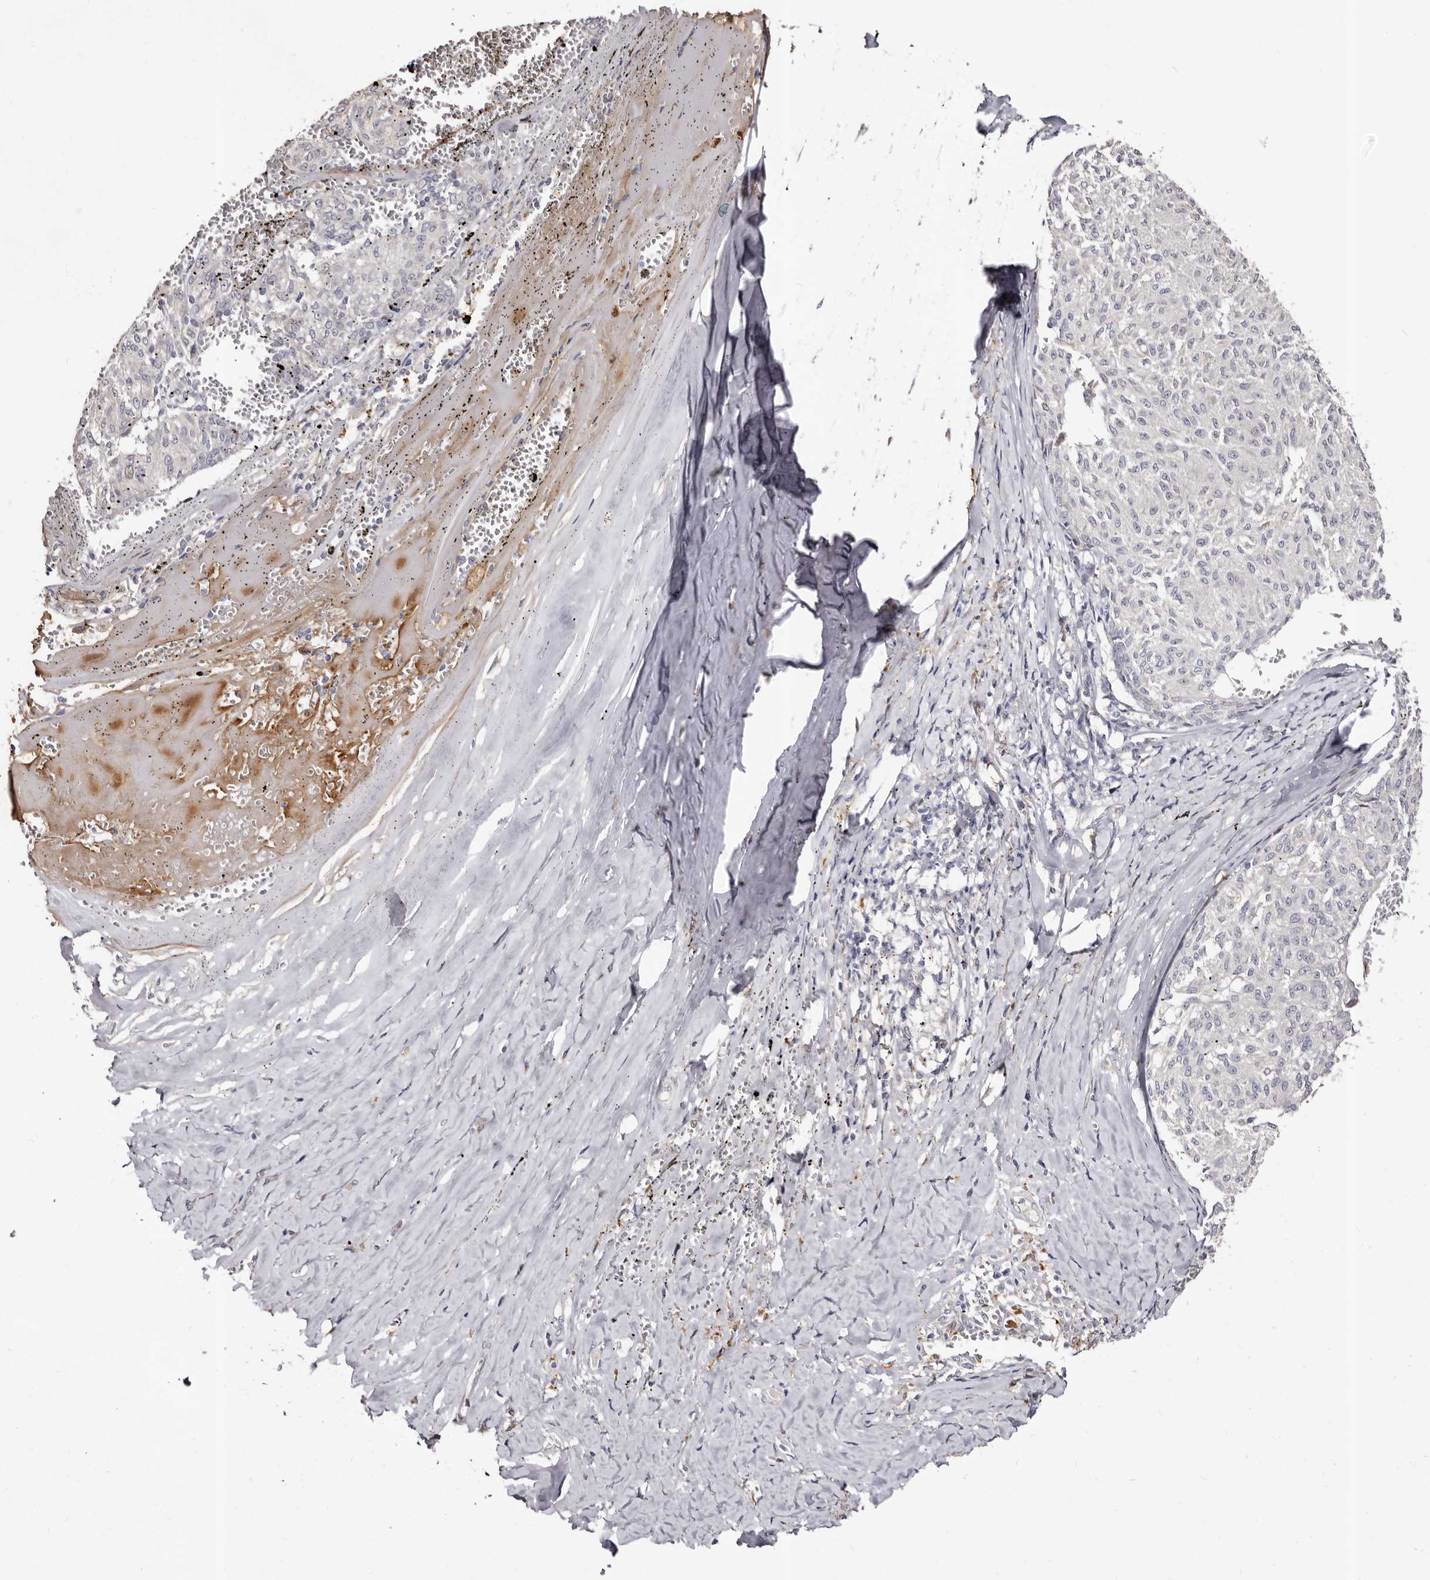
{"staining": {"intensity": "negative", "quantity": "none", "location": "none"}, "tissue": "melanoma", "cell_type": "Tumor cells", "image_type": "cancer", "snomed": [{"axis": "morphology", "description": "Malignant melanoma, NOS"}, {"axis": "topography", "description": "Skin"}], "caption": "IHC photomicrograph of human malignant melanoma stained for a protein (brown), which shows no expression in tumor cells.", "gene": "PTAFR", "patient": {"sex": "female", "age": 72}}